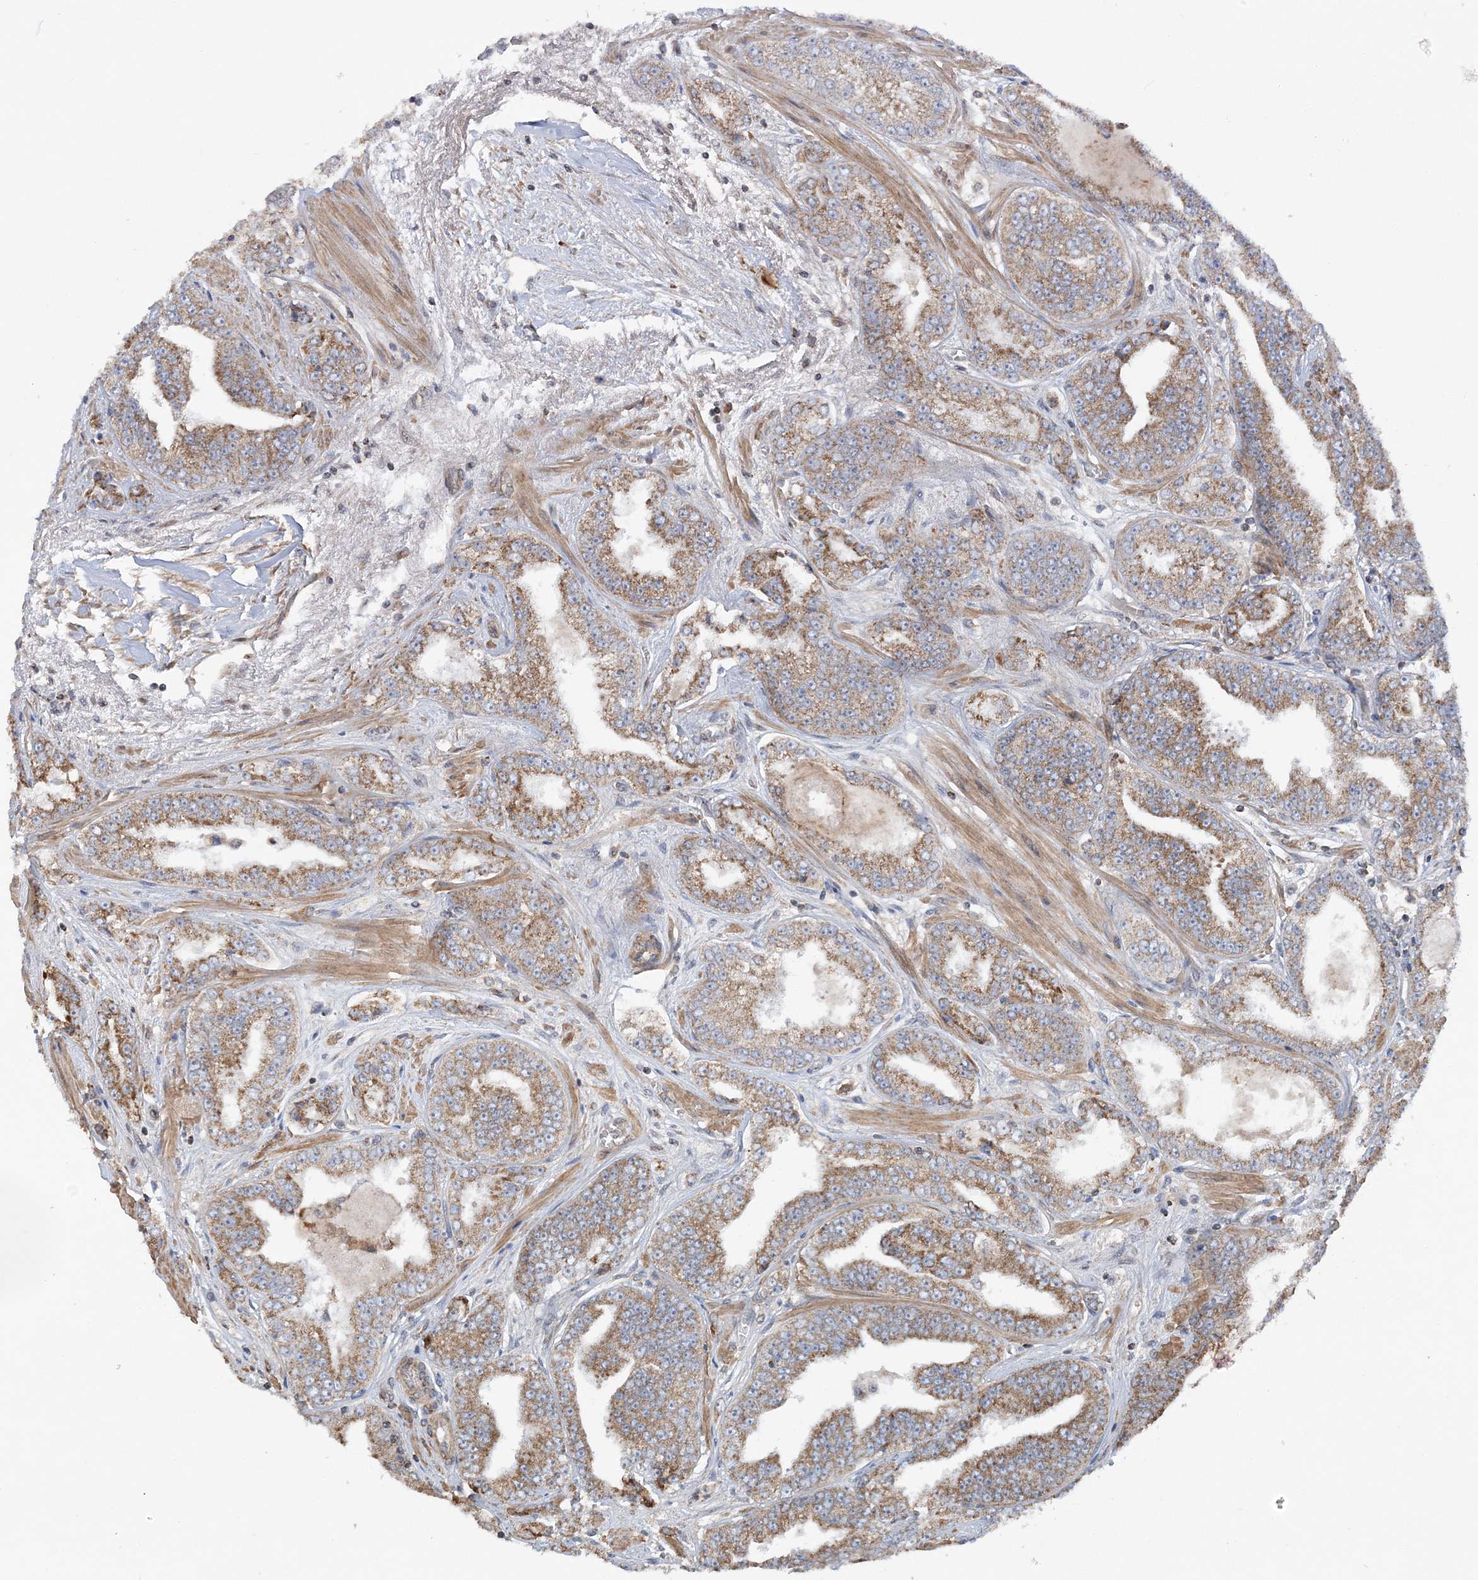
{"staining": {"intensity": "moderate", "quantity": ">75%", "location": "cytoplasmic/membranous"}, "tissue": "prostate cancer", "cell_type": "Tumor cells", "image_type": "cancer", "snomed": [{"axis": "morphology", "description": "Adenocarcinoma, High grade"}, {"axis": "topography", "description": "Prostate"}], "caption": "This is an image of immunohistochemistry staining of prostate cancer (high-grade adenocarcinoma), which shows moderate positivity in the cytoplasmic/membranous of tumor cells.", "gene": "SCLT1", "patient": {"sex": "male", "age": 71}}